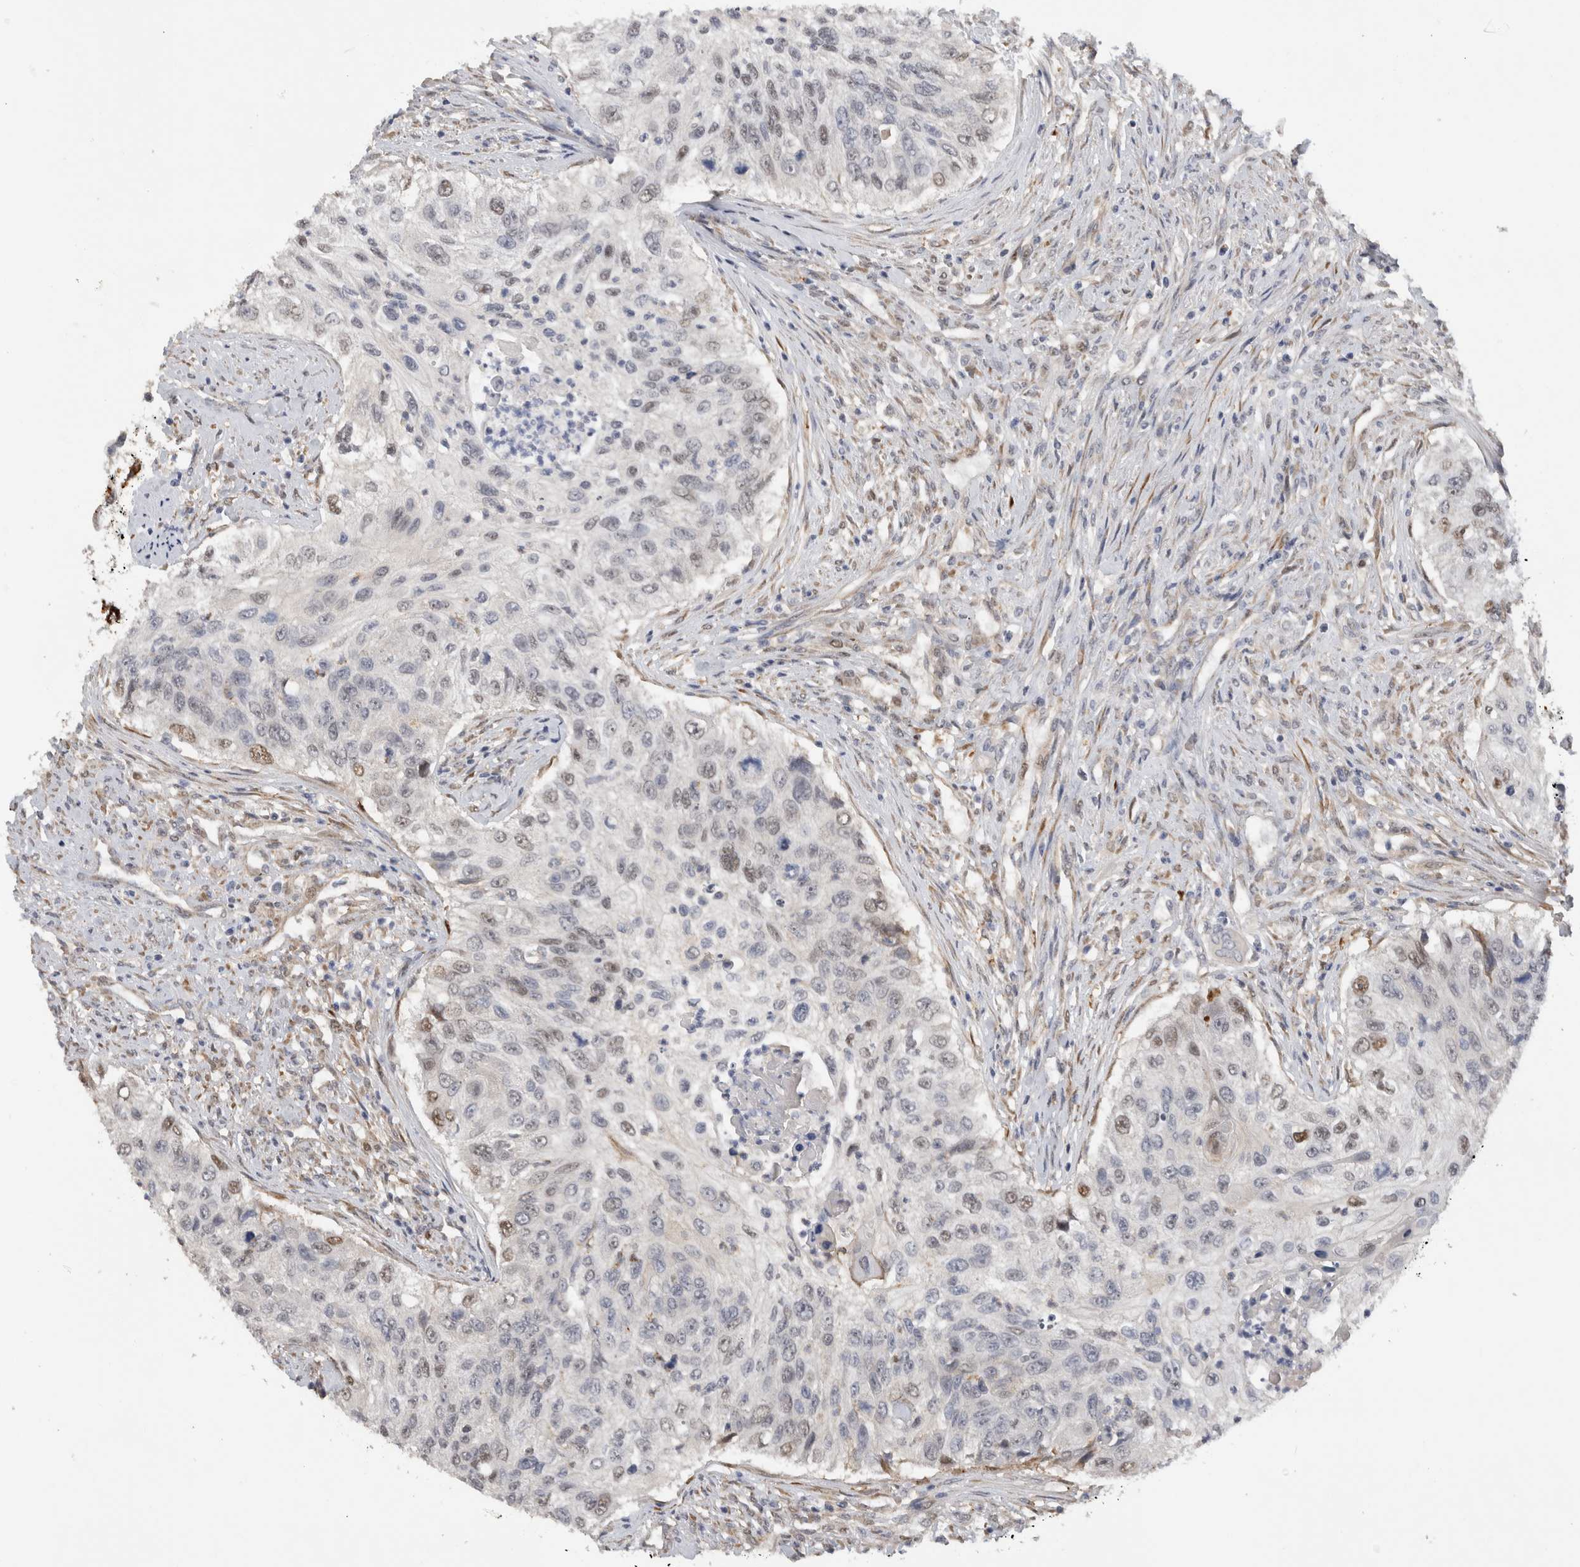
{"staining": {"intensity": "moderate", "quantity": "<25%", "location": "nuclear"}, "tissue": "urothelial cancer", "cell_type": "Tumor cells", "image_type": "cancer", "snomed": [{"axis": "morphology", "description": "Urothelial carcinoma, High grade"}, {"axis": "topography", "description": "Urinary bladder"}], "caption": "The histopathology image reveals staining of urothelial cancer, revealing moderate nuclear protein staining (brown color) within tumor cells. (DAB (3,3'-diaminobenzidine) IHC with brightfield microscopy, high magnification).", "gene": "DYRK2", "patient": {"sex": "female", "age": 60}}